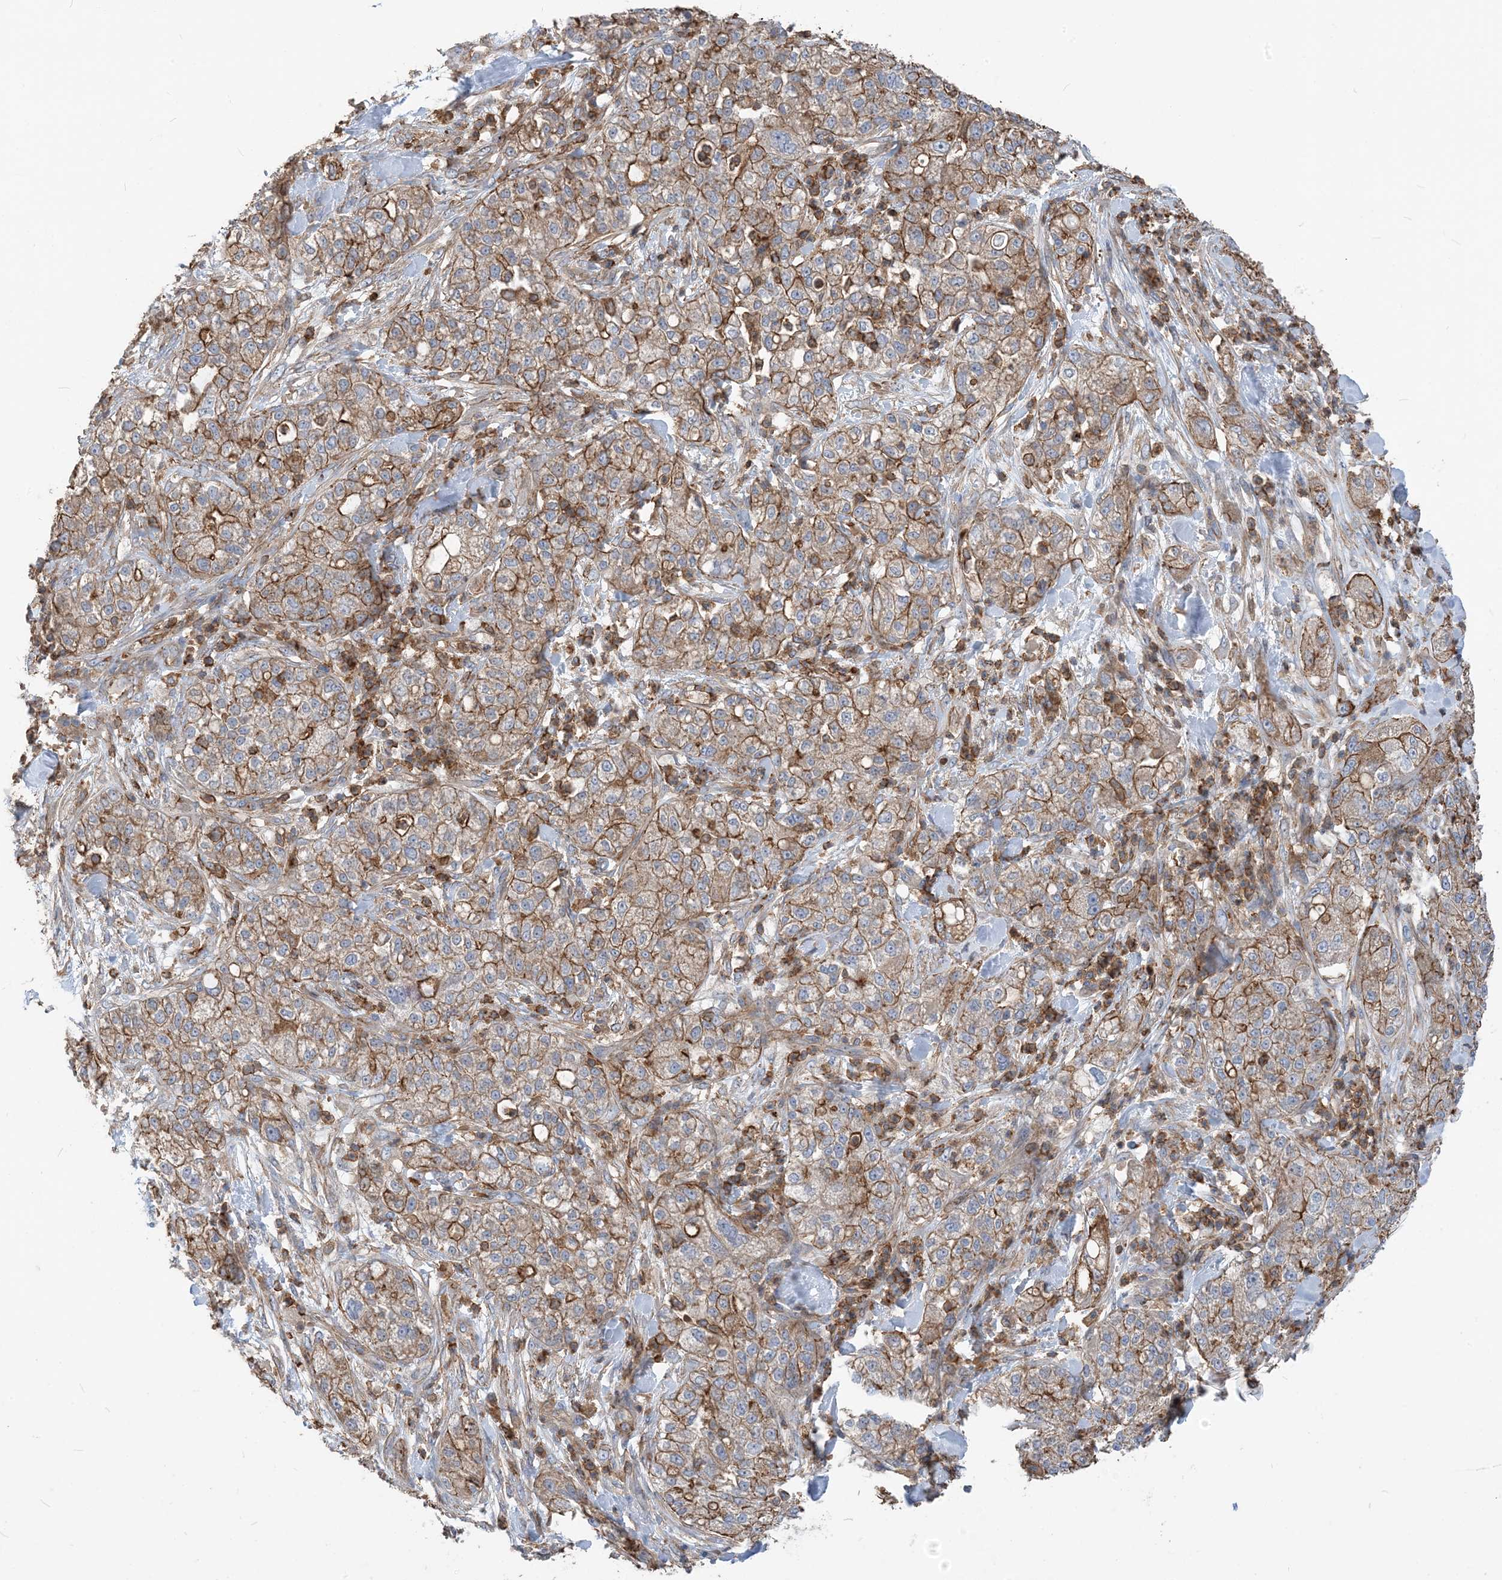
{"staining": {"intensity": "moderate", "quantity": "25%-75%", "location": "cytoplasmic/membranous"}, "tissue": "pancreatic cancer", "cell_type": "Tumor cells", "image_type": "cancer", "snomed": [{"axis": "morphology", "description": "Adenocarcinoma, NOS"}, {"axis": "topography", "description": "Pancreas"}], "caption": "Adenocarcinoma (pancreatic) tissue exhibits moderate cytoplasmic/membranous staining in about 25%-75% of tumor cells, visualized by immunohistochemistry.", "gene": "PARVG", "patient": {"sex": "female", "age": 78}}